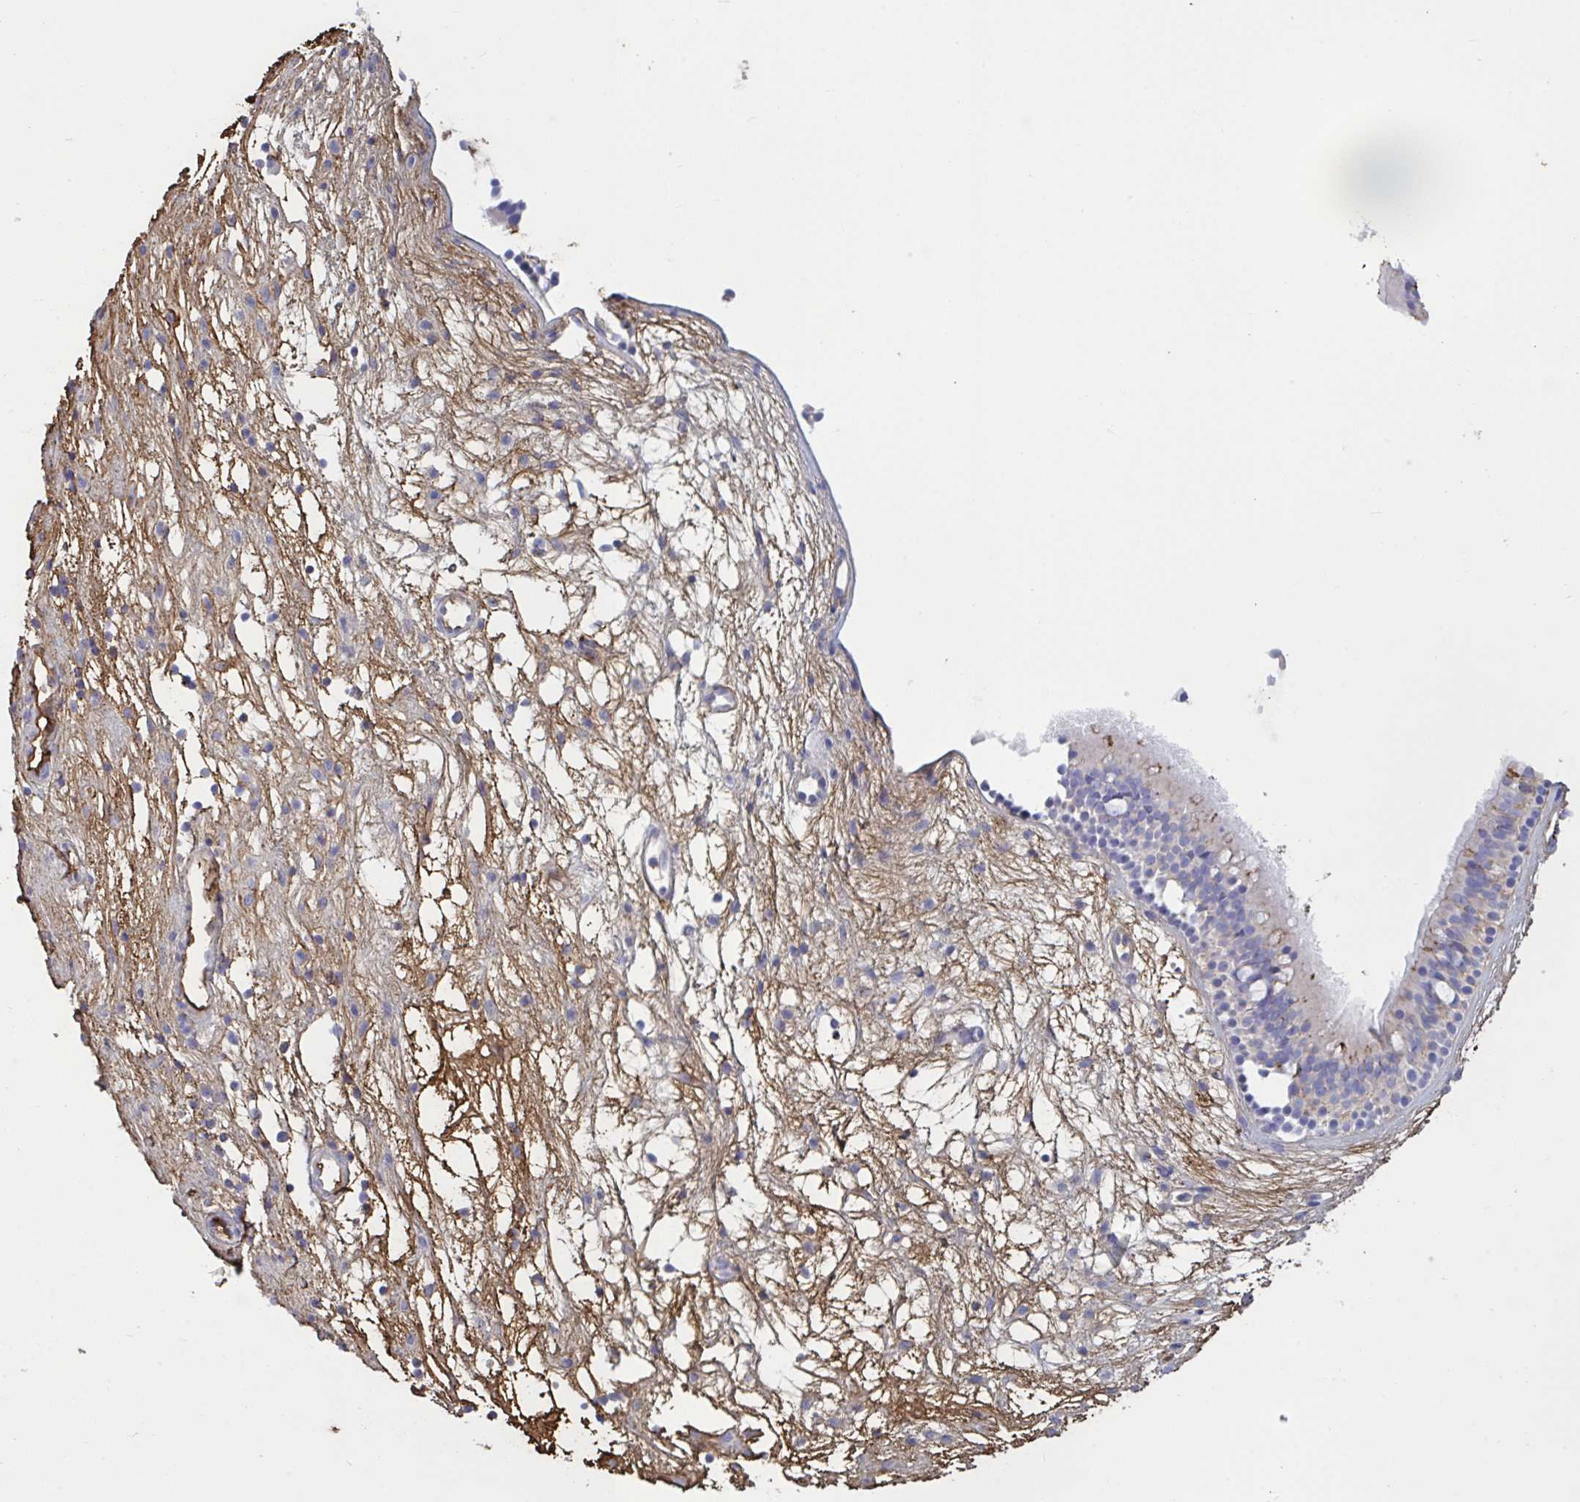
{"staining": {"intensity": "negative", "quantity": "none", "location": "none"}, "tissue": "nasopharynx", "cell_type": "Respiratory epithelial cells", "image_type": "normal", "snomed": [{"axis": "morphology", "description": "Normal tissue, NOS"}, {"axis": "morphology", "description": "Polyp, NOS"}, {"axis": "topography", "description": "Nasopharynx"}], "caption": "Respiratory epithelial cells show no significant protein expression in unremarkable nasopharynx. The staining is performed using DAB (3,3'-diaminobenzidine) brown chromogen with nuclei counter-stained in using hematoxylin.", "gene": "IL1R1", "patient": {"sex": "male", "age": 83}}